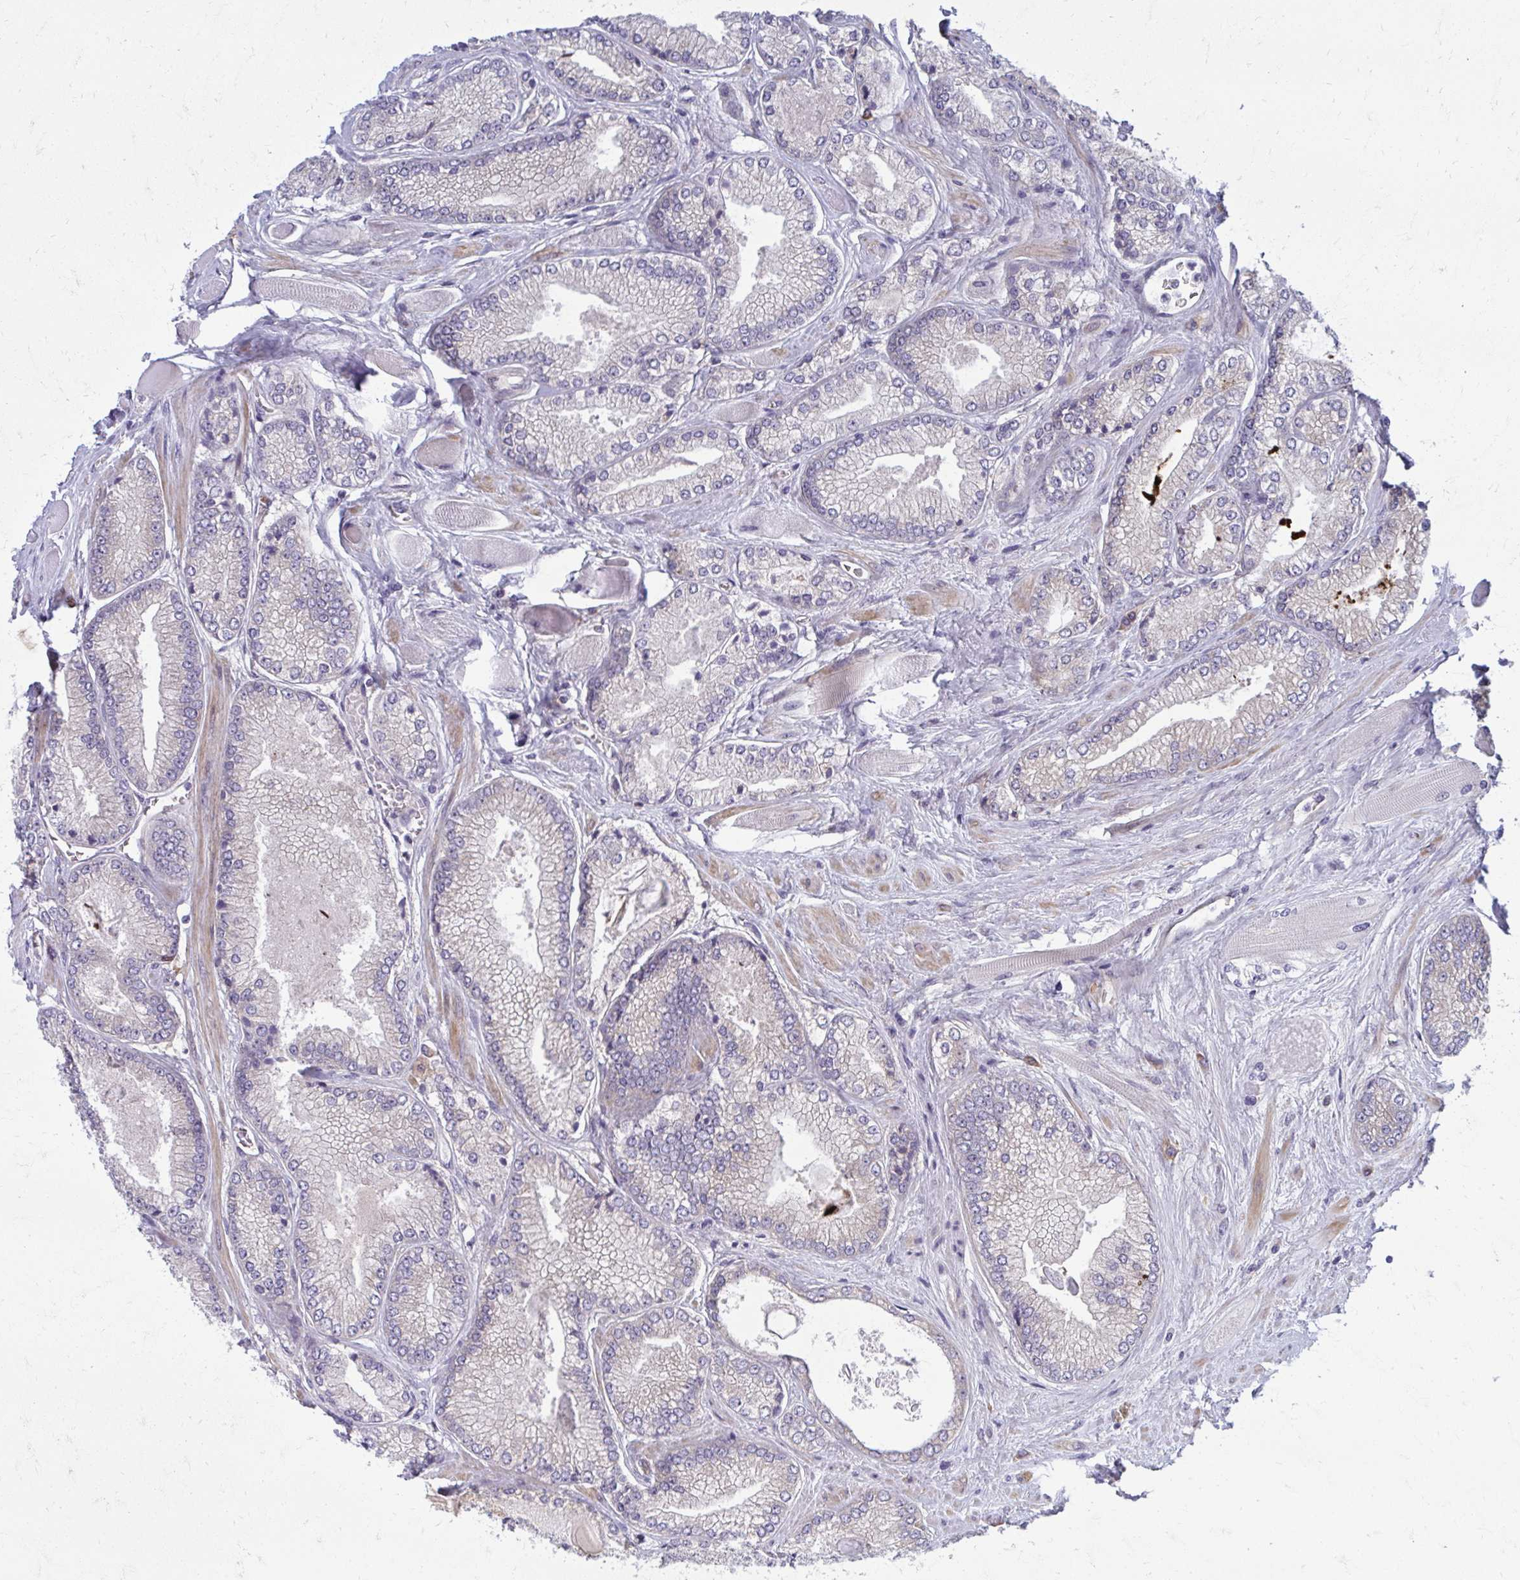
{"staining": {"intensity": "negative", "quantity": "none", "location": "none"}, "tissue": "prostate cancer", "cell_type": "Tumor cells", "image_type": "cancer", "snomed": [{"axis": "morphology", "description": "Adenocarcinoma, Low grade"}, {"axis": "topography", "description": "Prostate"}], "caption": "Tumor cells show no significant protein positivity in low-grade adenocarcinoma (prostate). (Brightfield microscopy of DAB (3,3'-diaminobenzidine) immunohistochemistry at high magnification).", "gene": "CEMP1", "patient": {"sex": "male", "age": 67}}